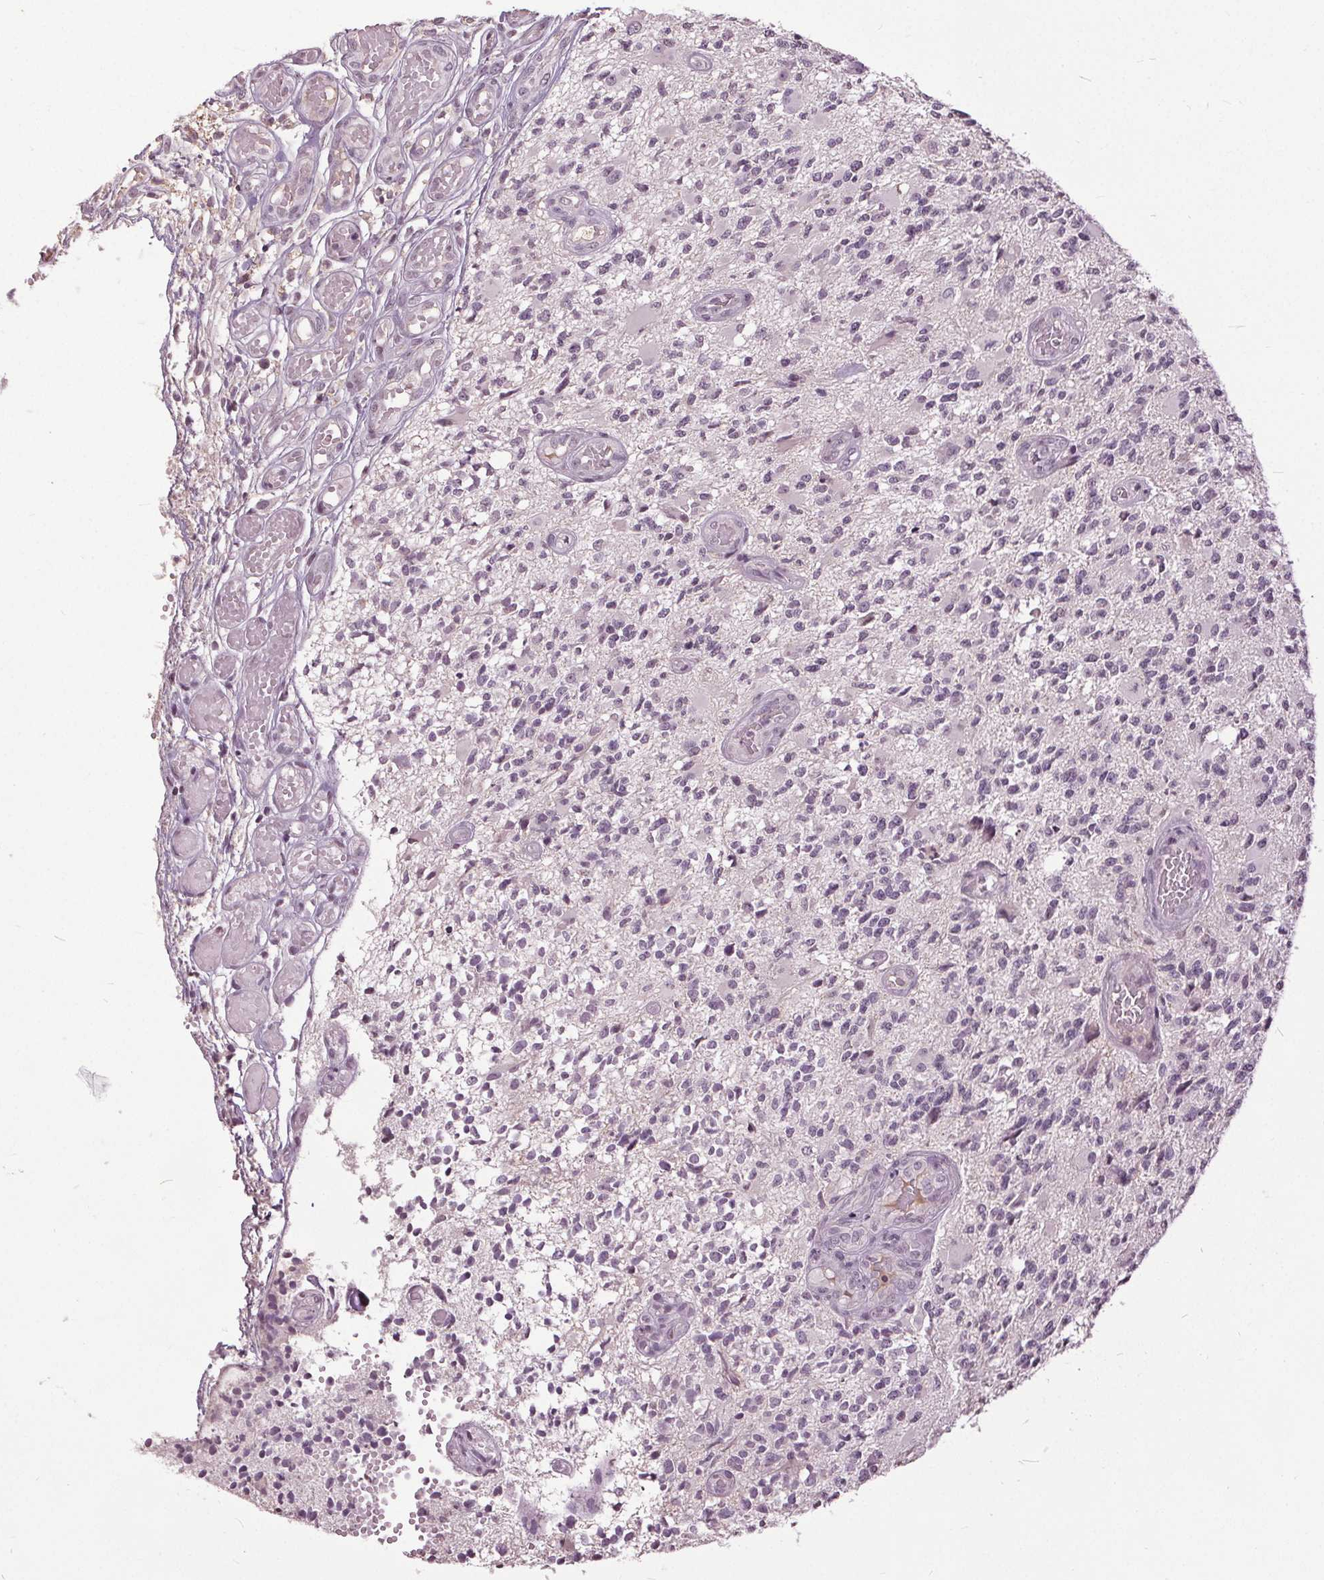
{"staining": {"intensity": "negative", "quantity": "none", "location": "none"}, "tissue": "glioma", "cell_type": "Tumor cells", "image_type": "cancer", "snomed": [{"axis": "morphology", "description": "Glioma, malignant, High grade"}, {"axis": "topography", "description": "Brain"}], "caption": "Glioma was stained to show a protein in brown. There is no significant positivity in tumor cells.", "gene": "CXCL16", "patient": {"sex": "female", "age": 63}}